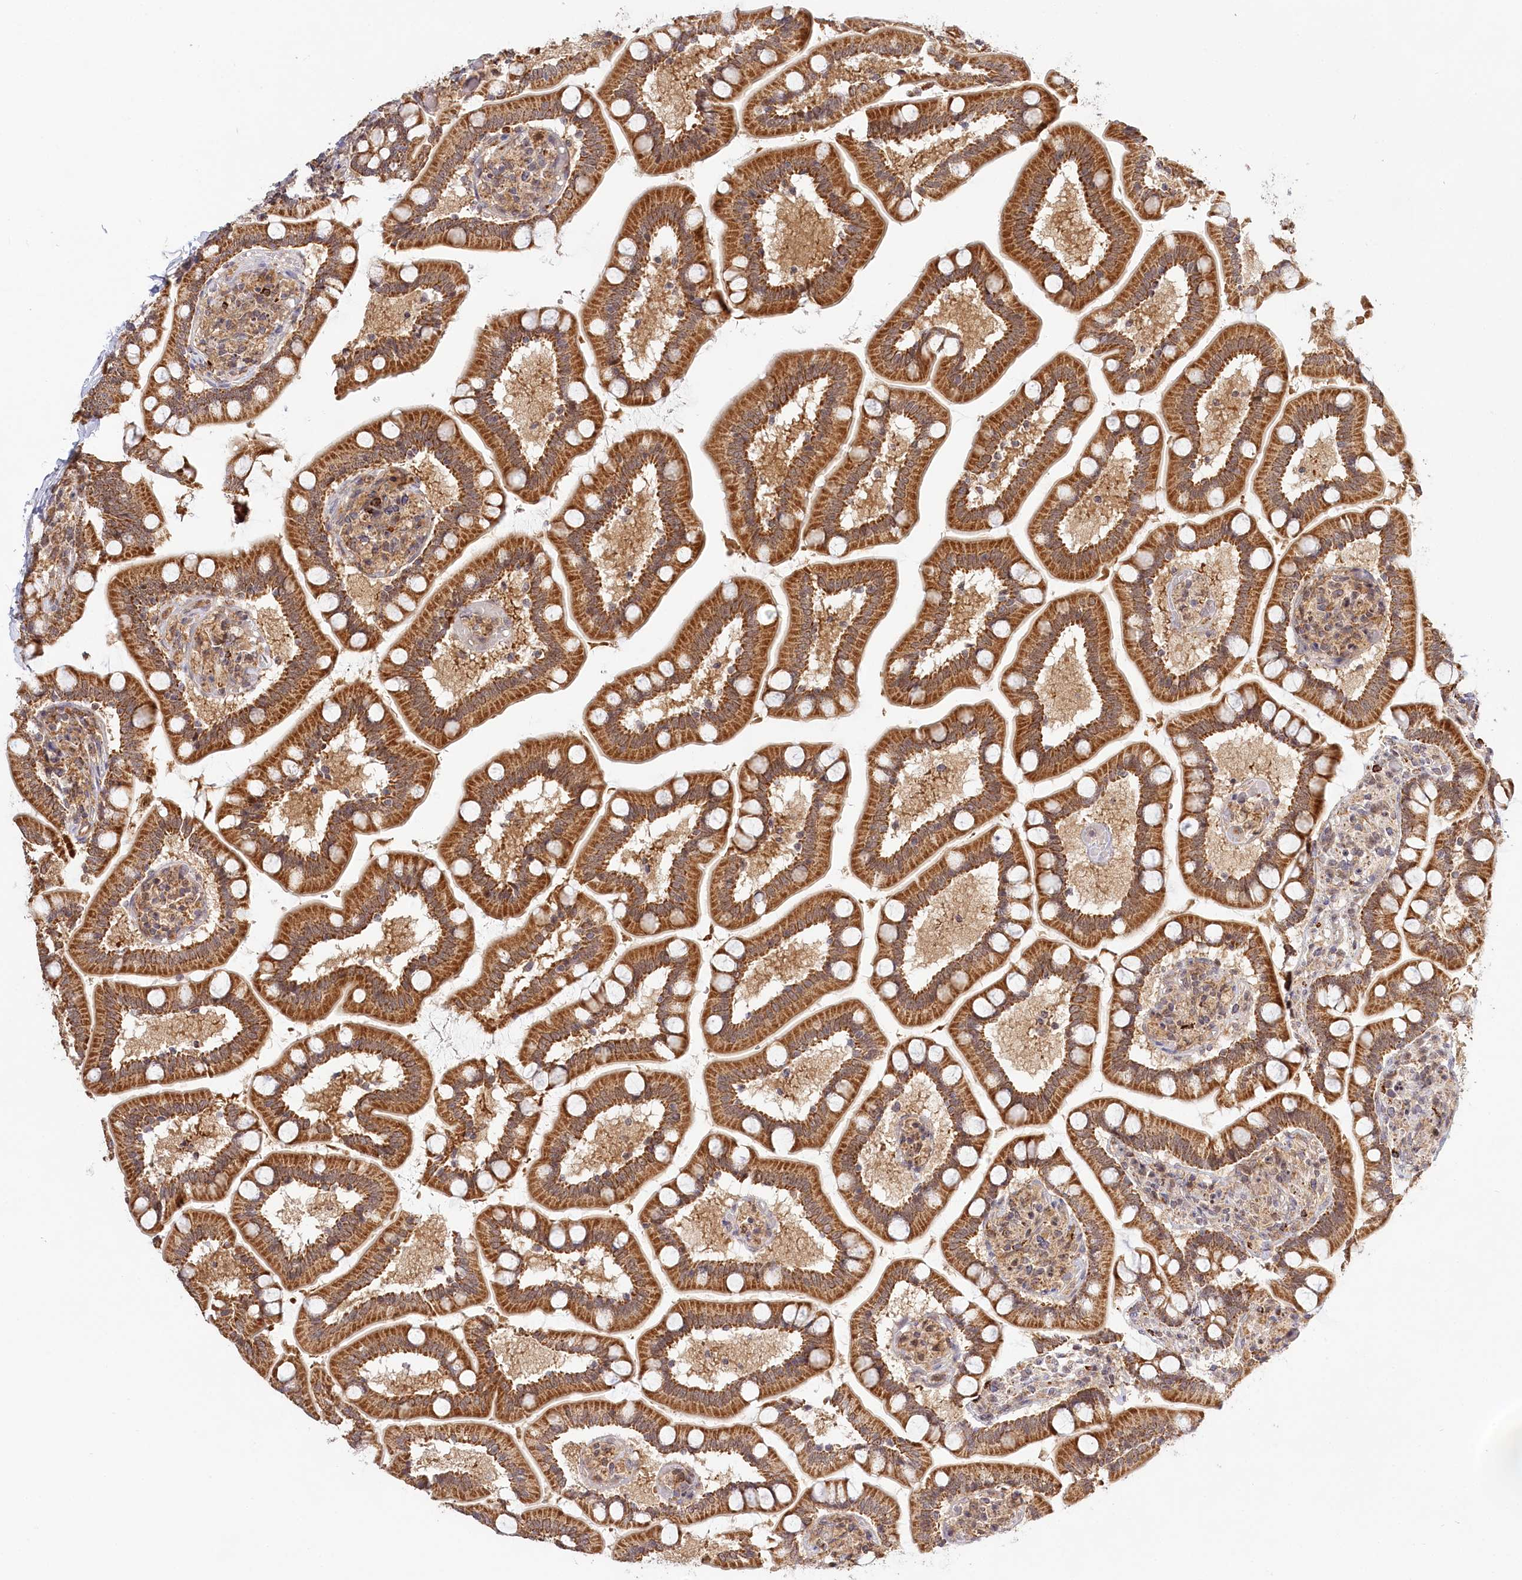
{"staining": {"intensity": "strong", "quantity": ">75%", "location": "cytoplasmic/membranous"}, "tissue": "small intestine", "cell_type": "Glandular cells", "image_type": "normal", "snomed": [{"axis": "morphology", "description": "Normal tissue, NOS"}, {"axis": "topography", "description": "Small intestine"}], "caption": "Immunohistochemistry (IHC) micrograph of unremarkable small intestine: small intestine stained using immunohistochemistry reveals high levels of strong protein expression localized specifically in the cytoplasmic/membranous of glandular cells, appearing as a cytoplasmic/membranous brown color.", "gene": "RTN4IP1", "patient": {"sex": "female", "age": 64}}